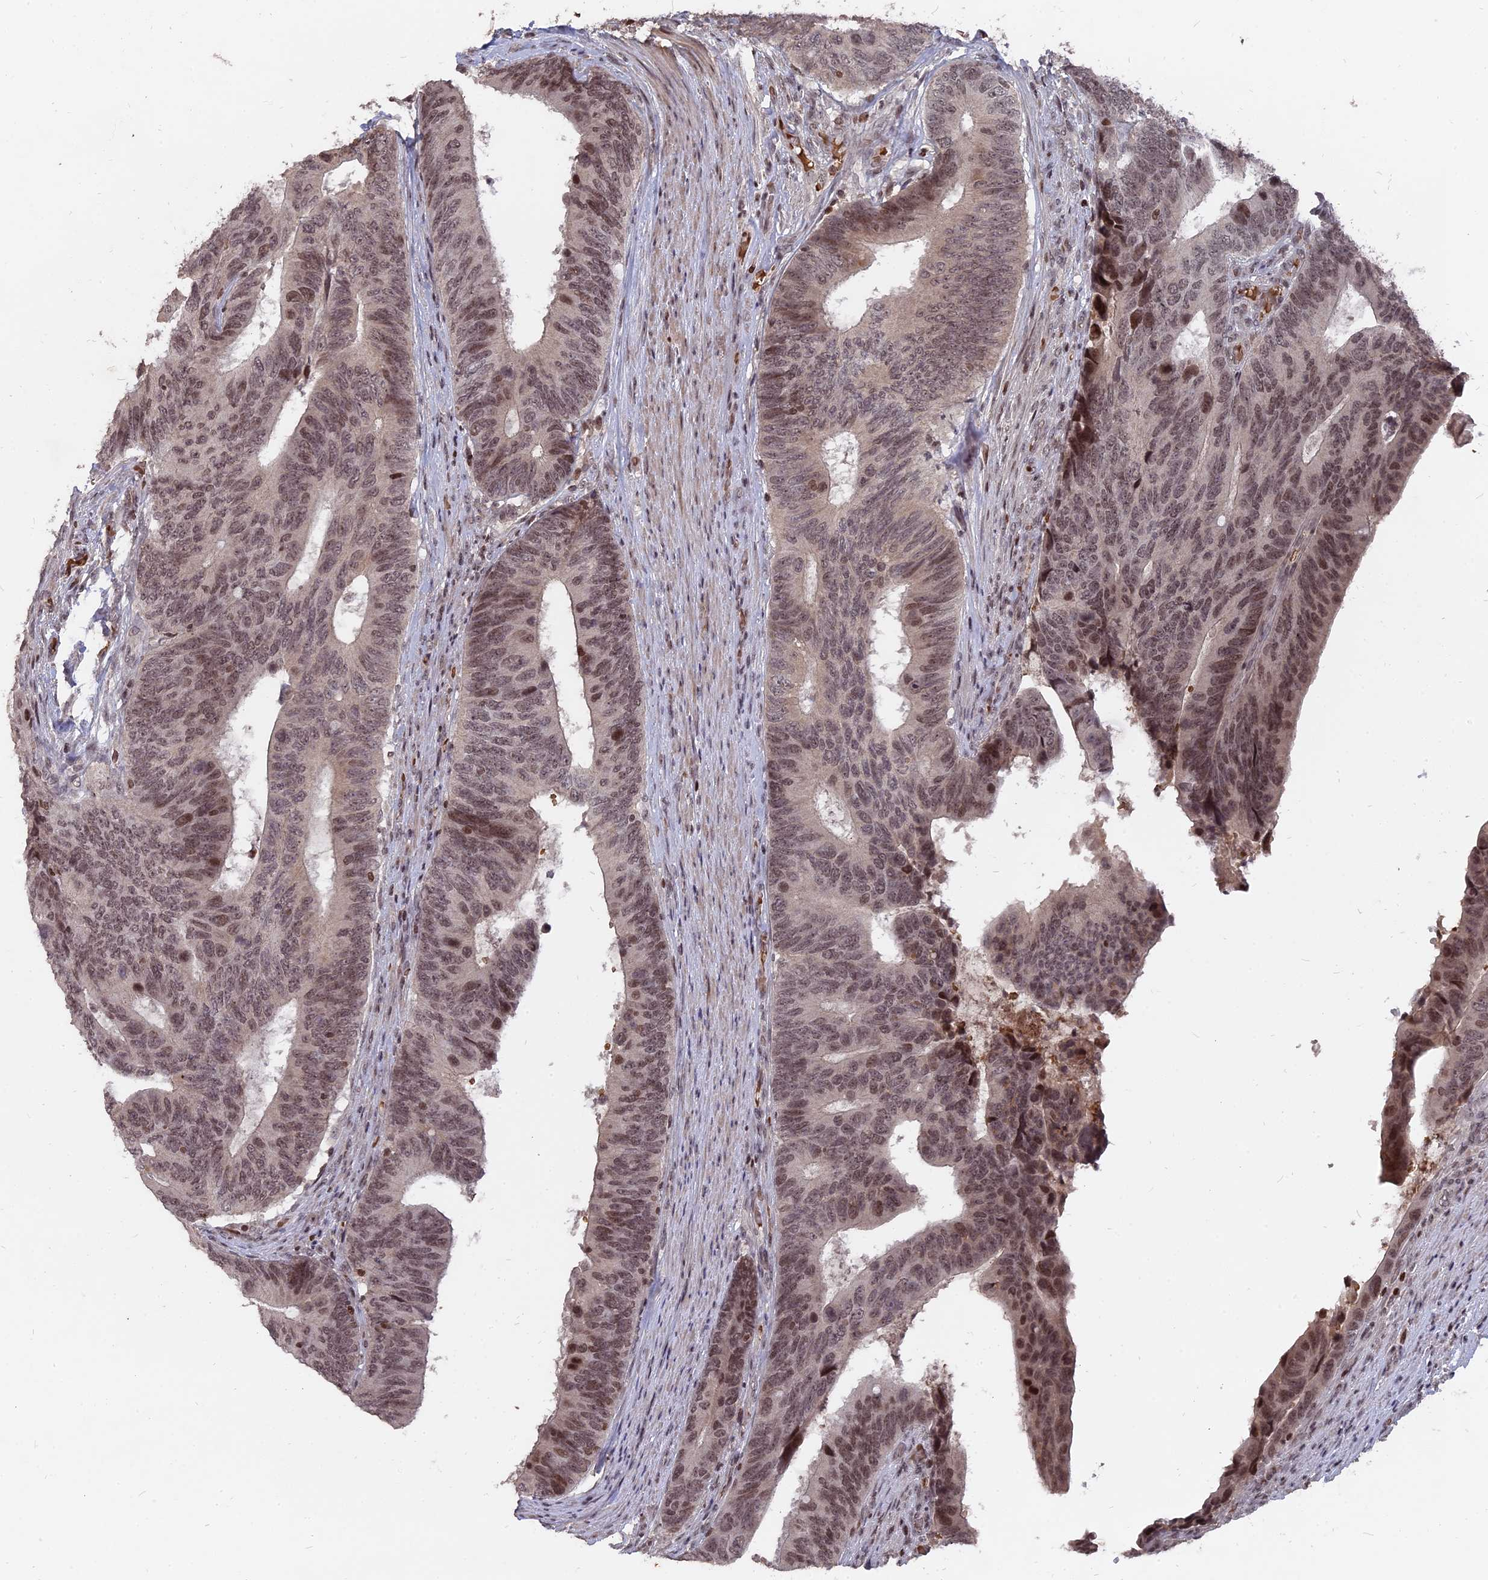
{"staining": {"intensity": "moderate", "quantity": ">75%", "location": "nuclear"}, "tissue": "colorectal cancer", "cell_type": "Tumor cells", "image_type": "cancer", "snomed": [{"axis": "morphology", "description": "Adenocarcinoma, NOS"}, {"axis": "topography", "description": "Colon"}], "caption": "Colorectal cancer was stained to show a protein in brown. There is medium levels of moderate nuclear staining in about >75% of tumor cells.", "gene": "NR1H3", "patient": {"sex": "male", "age": 87}}